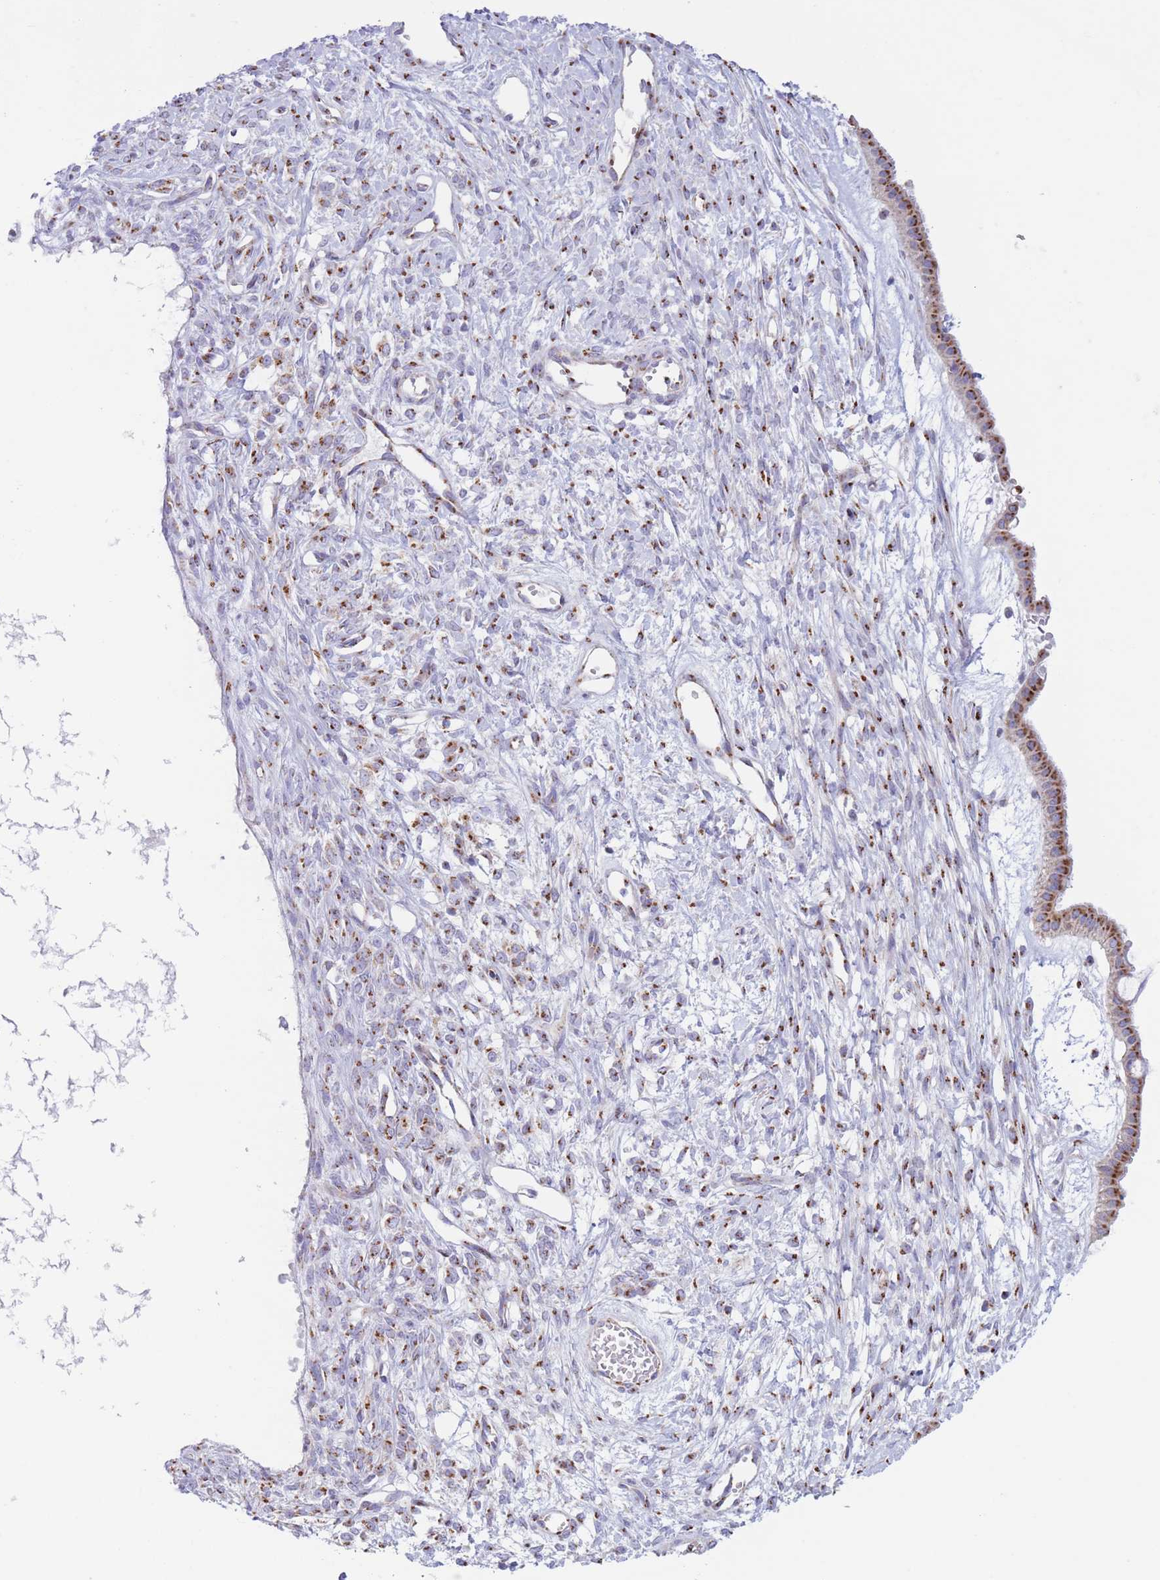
{"staining": {"intensity": "strong", "quantity": ">75%", "location": "cytoplasmic/membranous"}, "tissue": "ovarian cancer", "cell_type": "Tumor cells", "image_type": "cancer", "snomed": [{"axis": "morphology", "description": "Cystadenocarcinoma, mucinous, NOS"}, {"axis": "topography", "description": "Ovary"}], "caption": "Mucinous cystadenocarcinoma (ovarian) stained with DAB (3,3'-diaminobenzidine) immunohistochemistry (IHC) displays high levels of strong cytoplasmic/membranous positivity in about >75% of tumor cells.", "gene": "MPND", "patient": {"sex": "female", "age": 73}}